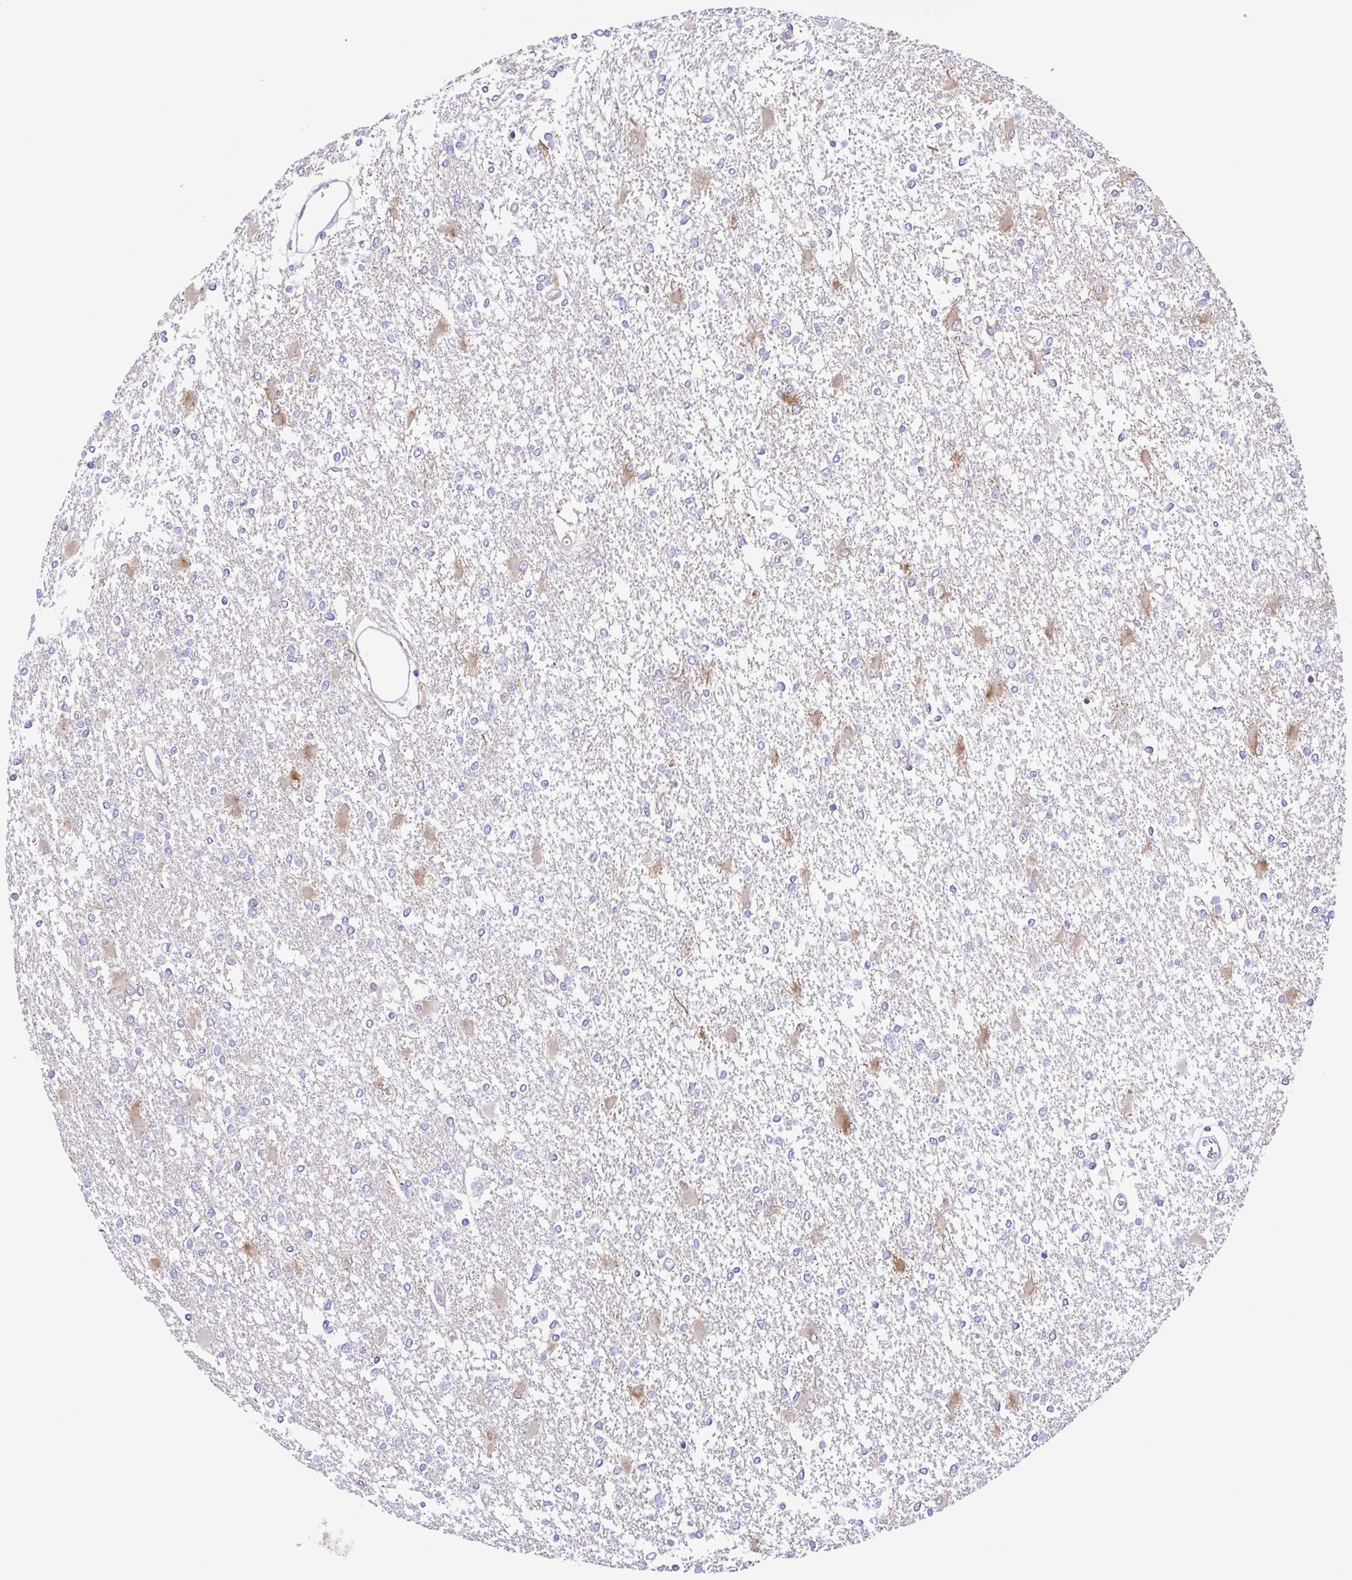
{"staining": {"intensity": "weak", "quantity": "<25%", "location": "cytoplasmic/membranous"}, "tissue": "glioma", "cell_type": "Tumor cells", "image_type": "cancer", "snomed": [{"axis": "morphology", "description": "Glioma, malignant, High grade"}, {"axis": "topography", "description": "Cerebral cortex"}], "caption": "Immunohistochemical staining of glioma demonstrates no significant positivity in tumor cells. (DAB (3,3'-diaminobenzidine) immunohistochemistry, high magnification).", "gene": "DCLK2", "patient": {"sex": "male", "age": 79}}